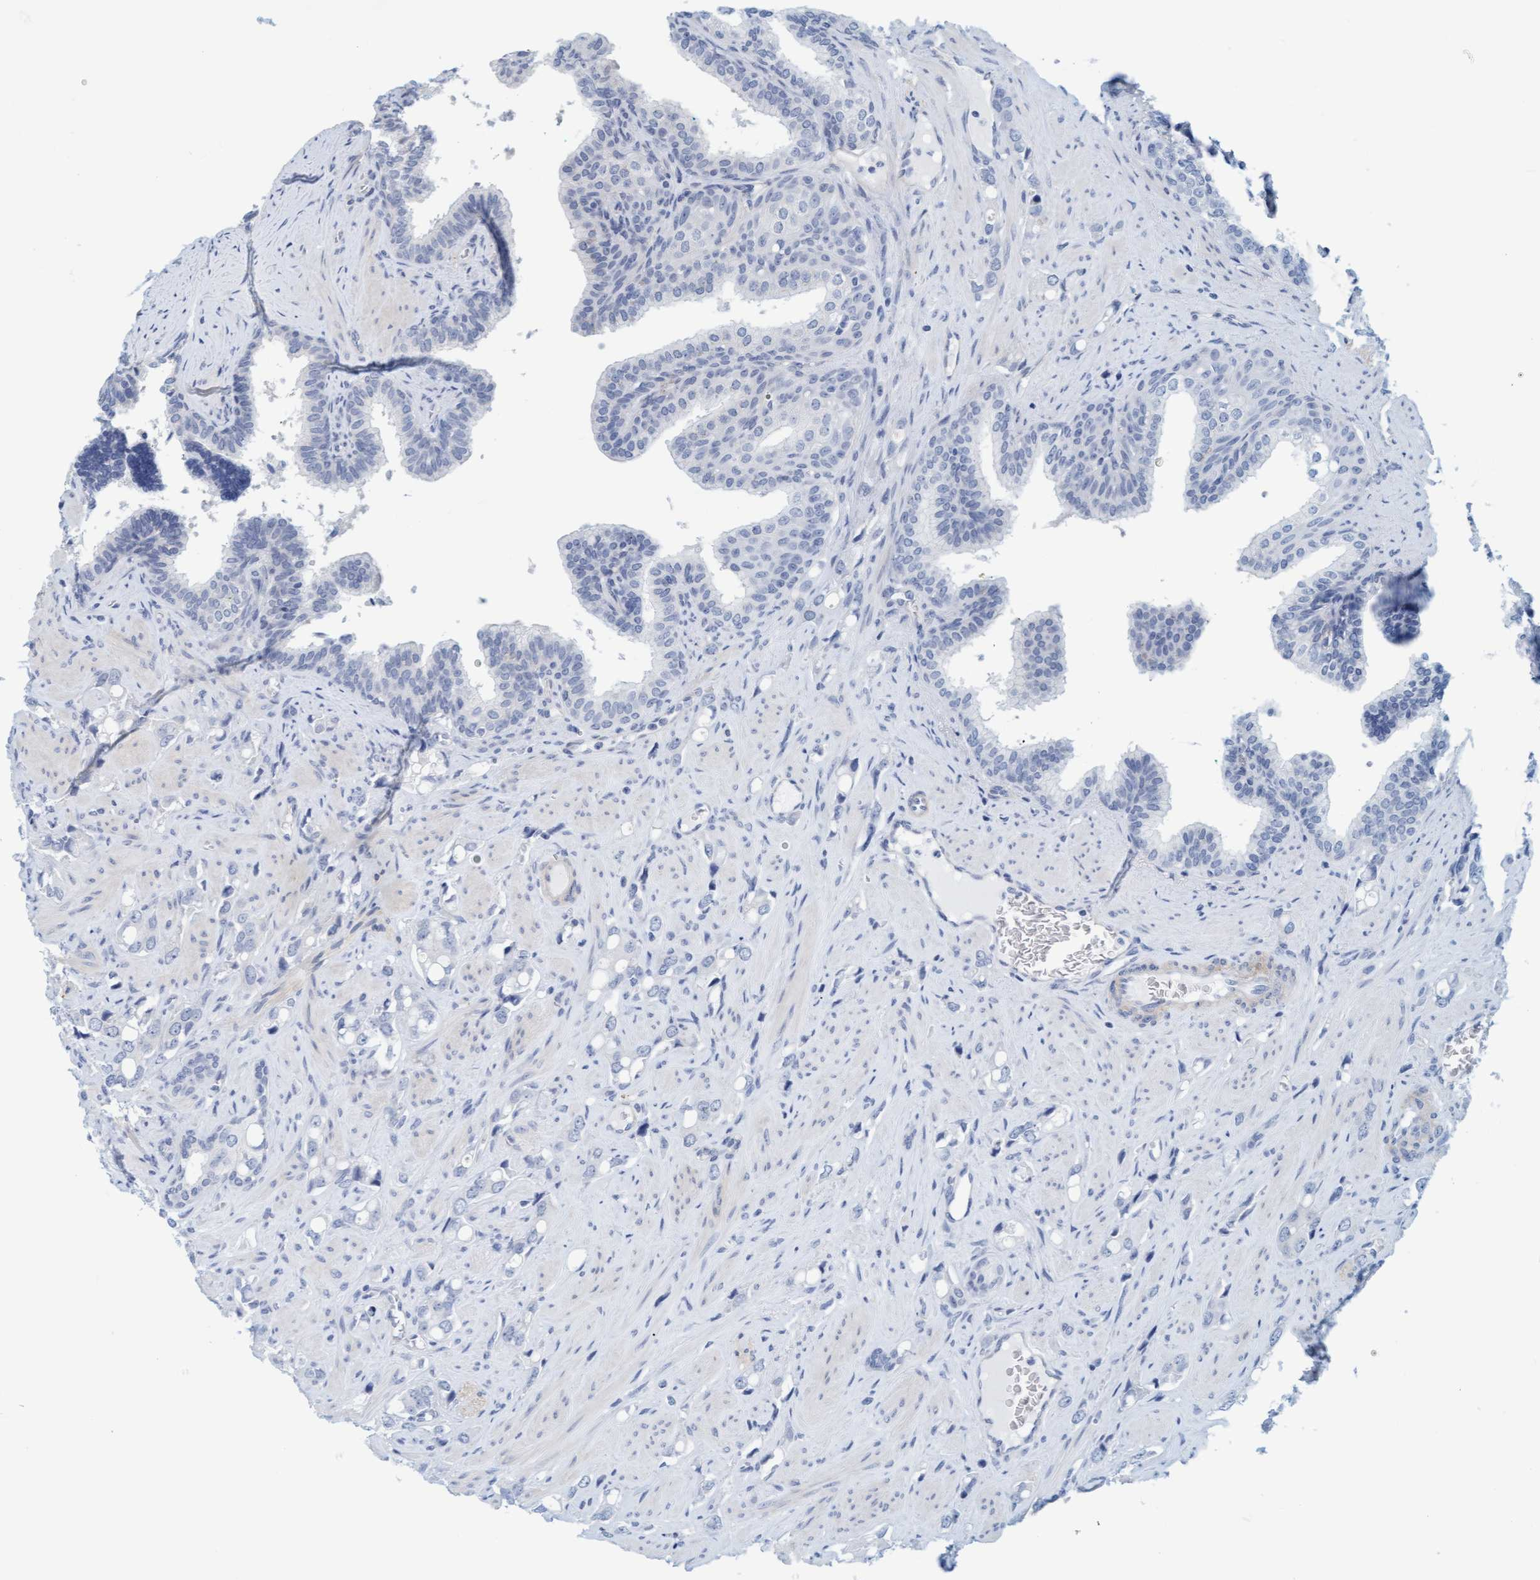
{"staining": {"intensity": "negative", "quantity": "none", "location": "none"}, "tissue": "prostate cancer", "cell_type": "Tumor cells", "image_type": "cancer", "snomed": [{"axis": "morphology", "description": "Adenocarcinoma, High grade"}, {"axis": "topography", "description": "Prostate"}], "caption": "Protein analysis of prostate adenocarcinoma (high-grade) reveals no significant expression in tumor cells.", "gene": "TSTD2", "patient": {"sex": "male", "age": 52}}